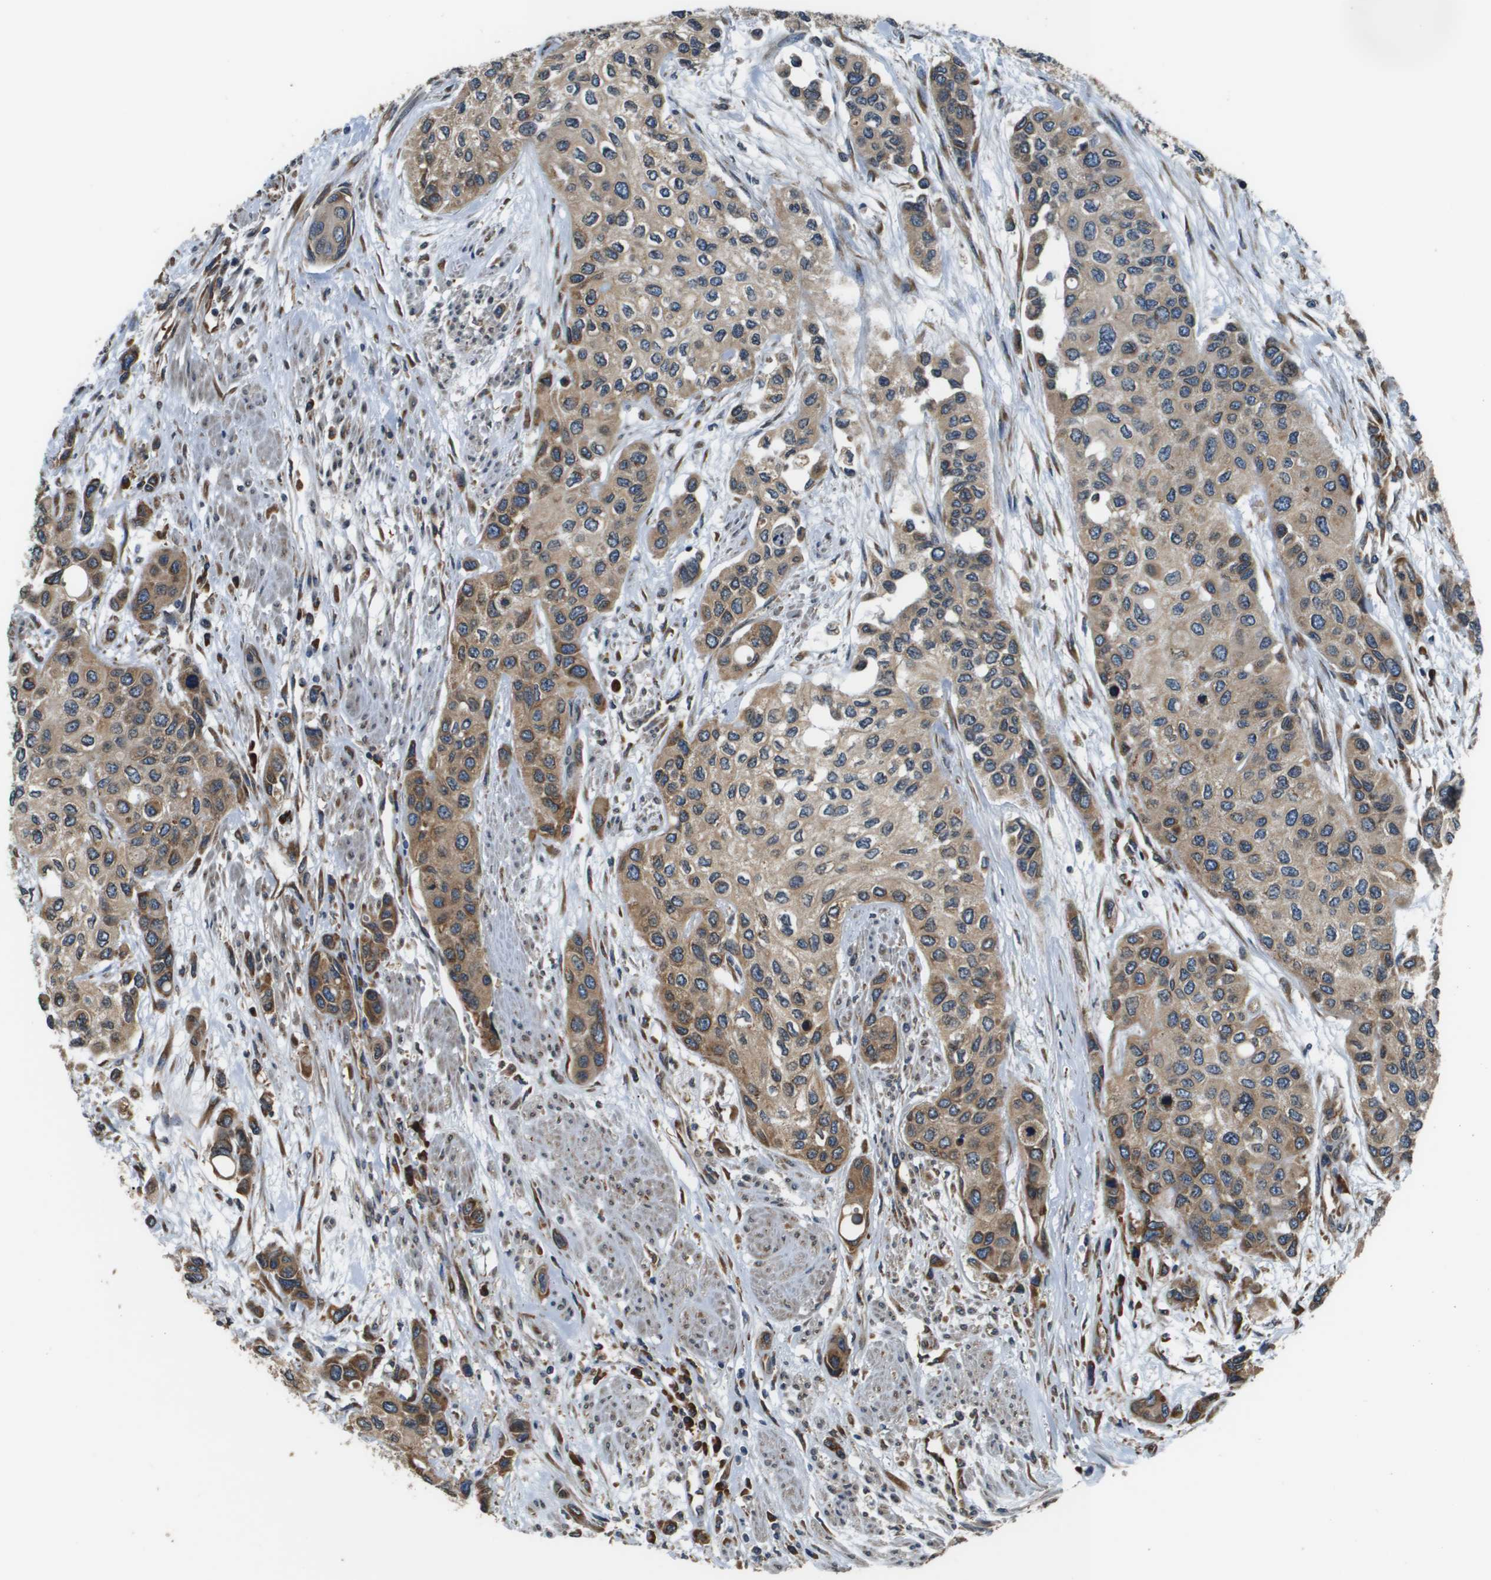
{"staining": {"intensity": "moderate", "quantity": ">75%", "location": "cytoplasmic/membranous"}, "tissue": "urothelial cancer", "cell_type": "Tumor cells", "image_type": "cancer", "snomed": [{"axis": "morphology", "description": "Urothelial carcinoma, High grade"}, {"axis": "topography", "description": "Urinary bladder"}], "caption": "Protein expression by immunohistochemistry (IHC) shows moderate cytoplasmic/membranous expression in approximately >75% of tumor cells in high-grade urothelial carcinoma. The protein of interest is stained brown, and the nuclei are stained in blue (DAB IHC with brightfield microscopy, high magnification).", "gene": "SEC62", "patient": {"sex": "female", "age": 56}}